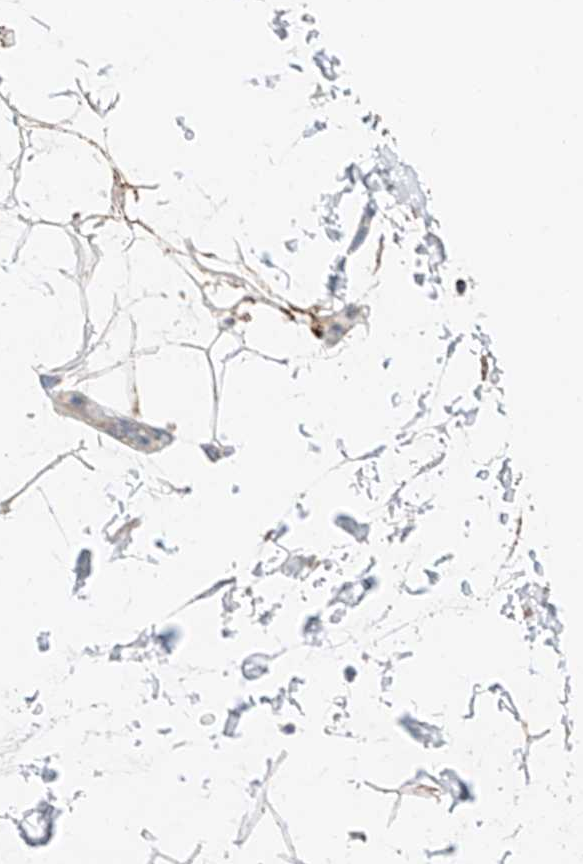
{"staining": {"intensity": "weak", "quantity": "25%-75%", "location": "cytoplasmic/membranous"}, "tissue": "adipose tissue", "cell_type": "Adipocytes", "image_type": "normal", "snomed": [{"axis": "morphology", "description": "Normal tissue, NOS"}, {"axis": "topography", "description": "Soft tissue"}], "caption": "Immunohistochemistry (DAB (3,3'-diaminobenzidine)) staining of normal adipose tissue demonstrates weak cytoplasmic/membranous protein positivity in approximately 25%-75% of adipocytes. (Stains: DAB (3,3'-diaminobenzidine) in brown, nuclei in blue, Microscopy: brightfield microscopy at high magnification).", "gene": "RUSC1", "patient": {"sex": "male", "age": 72}}